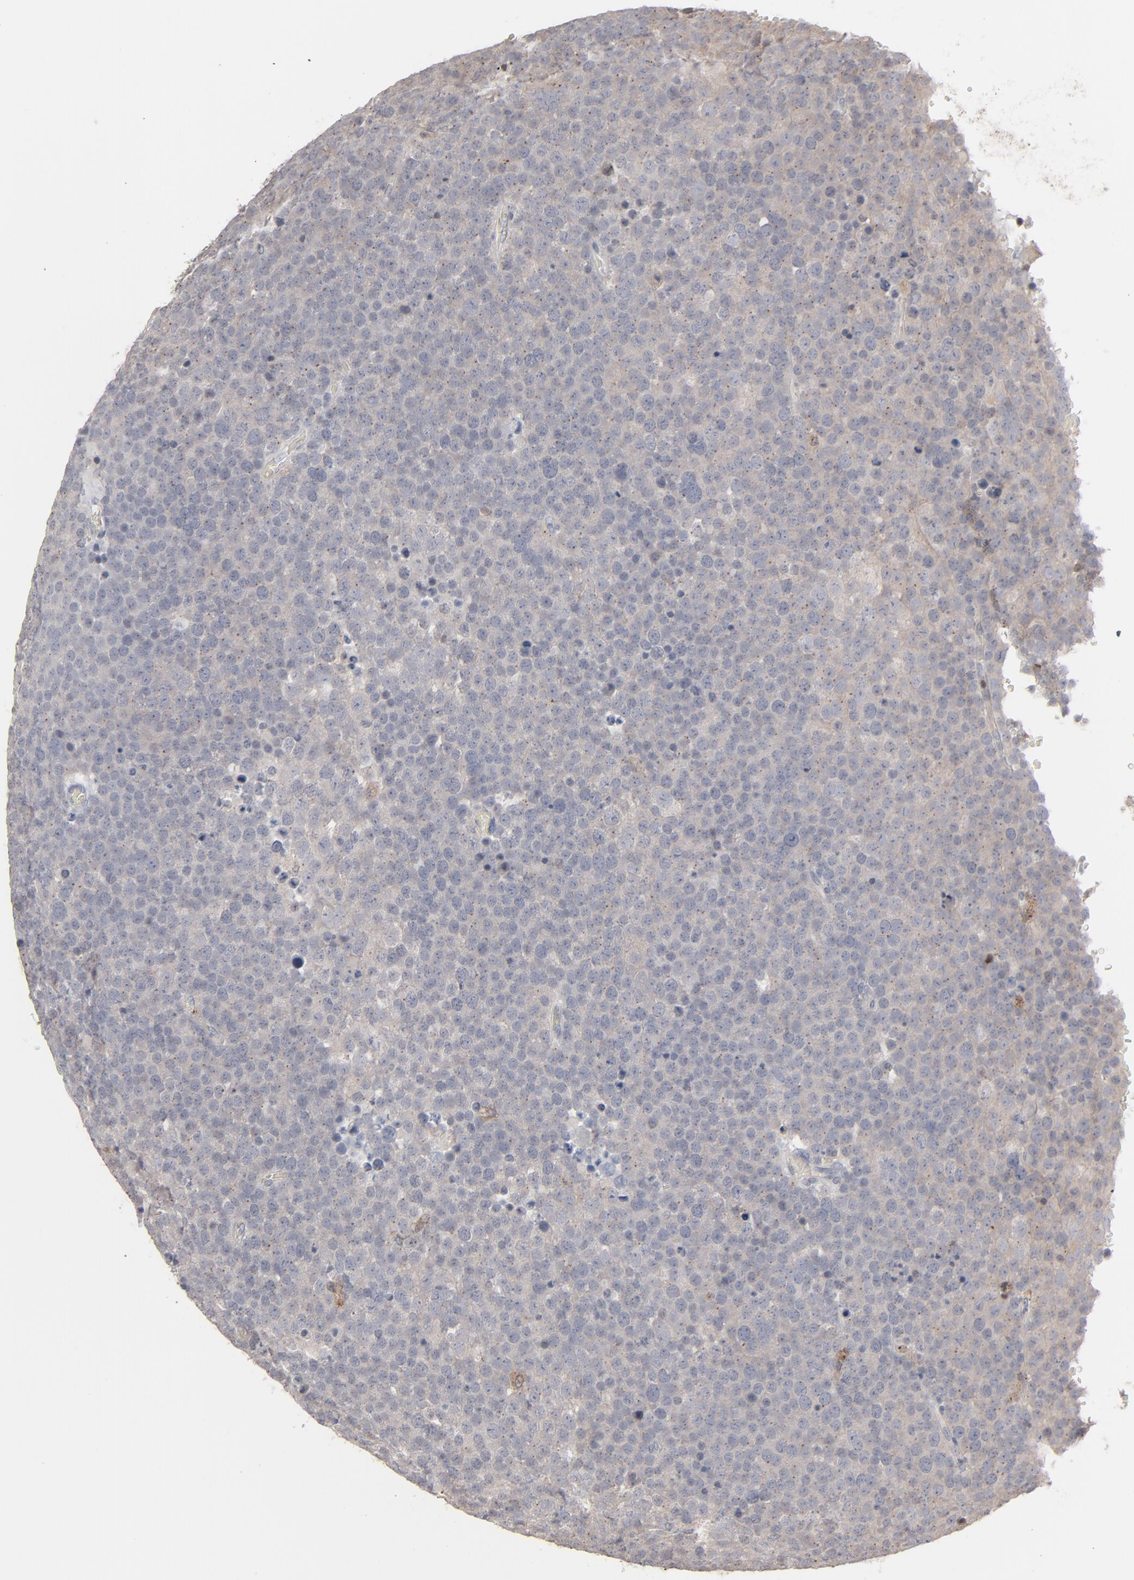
{"staining": {"intensity": "weak", "quantity": ">75%", "location": "cytoplasmic/membranous"}, "tissue": "testis cancer", "cell_type": "Tumor cells", "image_type": "cancer", "snomed": [{"axis": "morphology", "description": "Seminoma, NOS"}, {"axis": "topography", "description": "Testis"}], "caption": "This is a micrograph of IHC staining of testis cancer, which shows weak staining in the cytoplasmic/membranous of tumor cells.", "gene": "STAT4", "patient": {"sex": "male", "age": 71}}